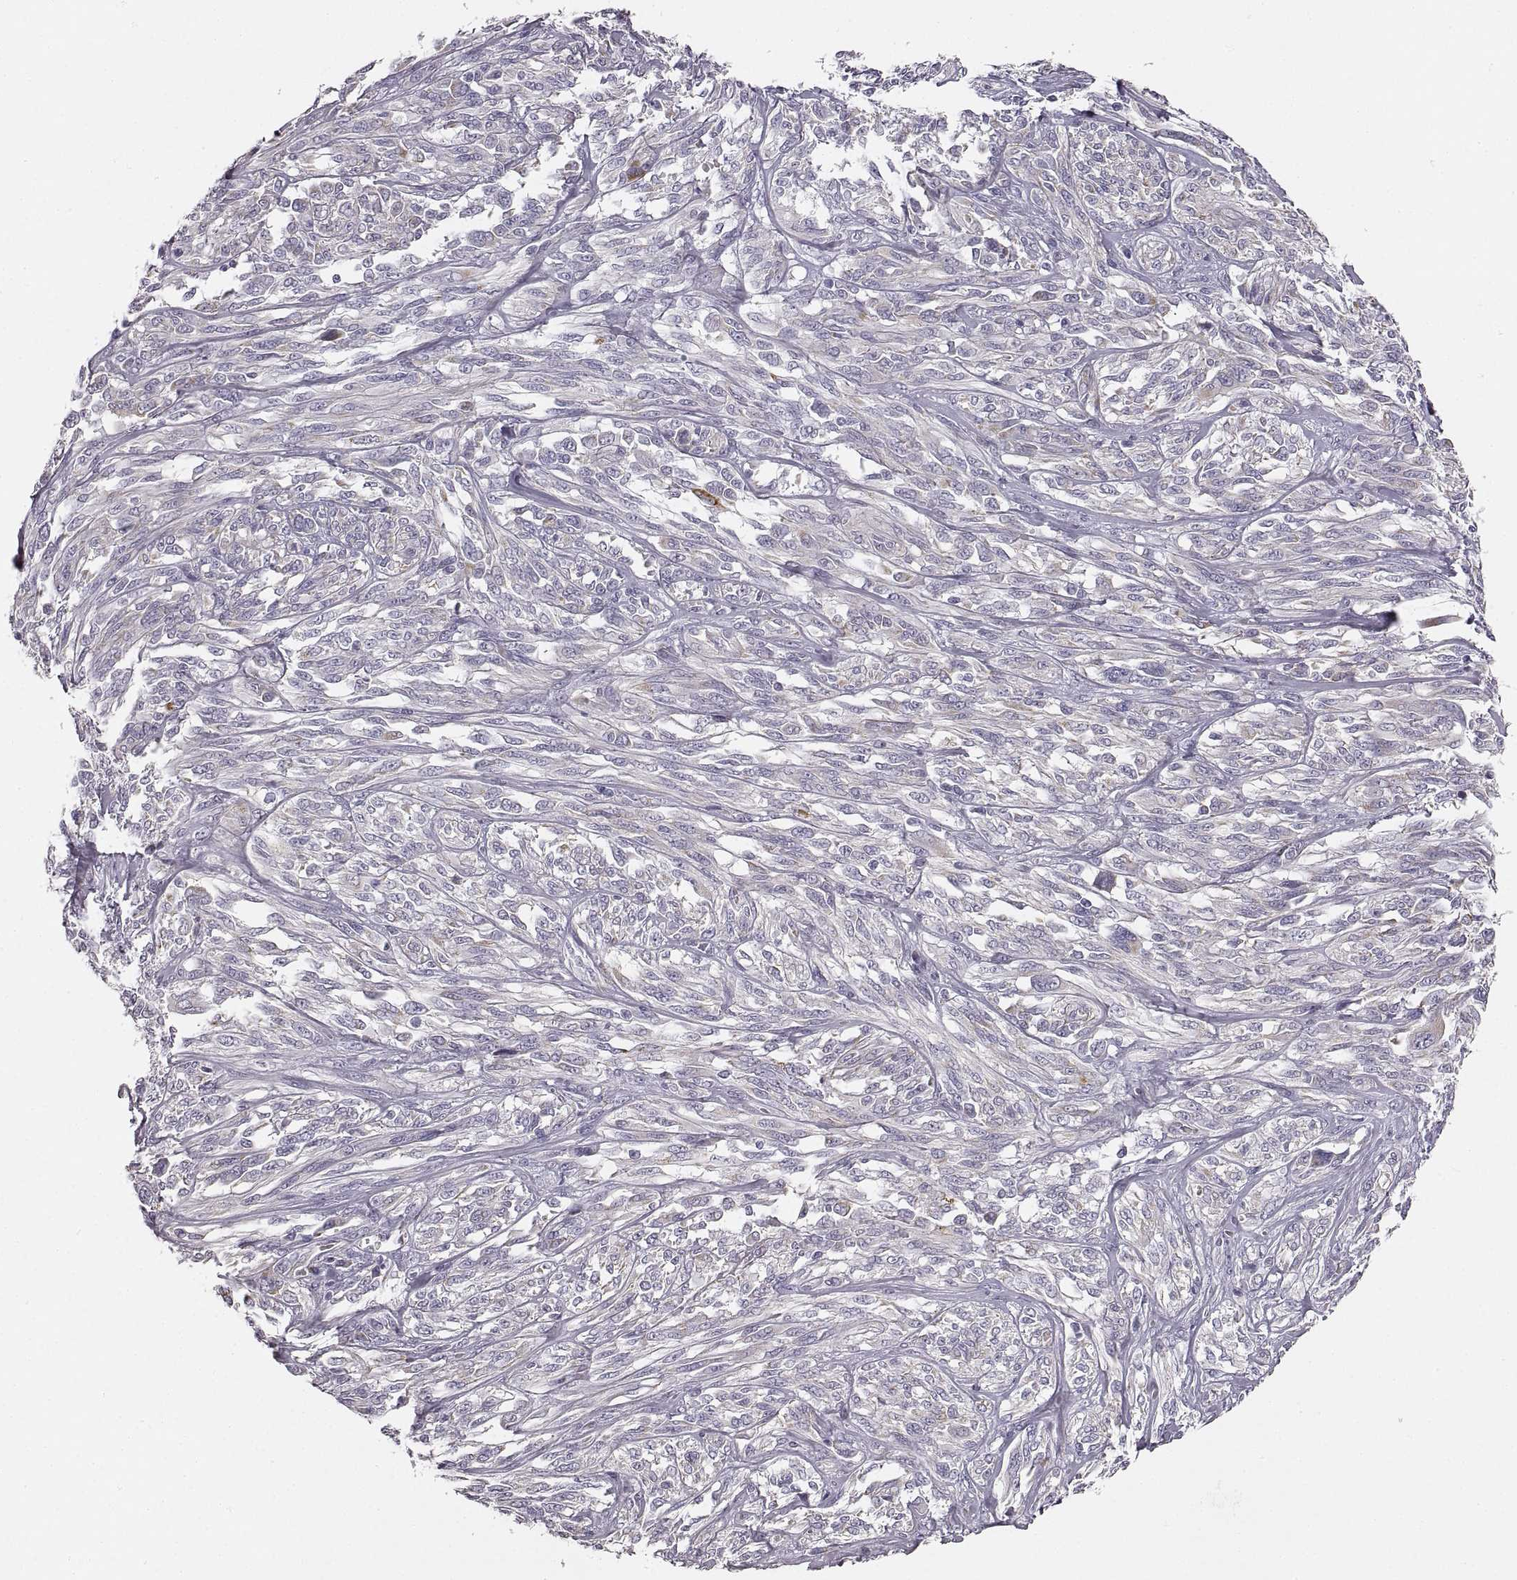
{"staining": {"intensity": "negative", "quantity": "none", "location": "none"}, "tissue": "melanoma", "cell_type": "Tumor cells", "image_type": "cancer", "snomed": [{"axis": "morphology", "description": "Malignant melanoma, NOS"}, {"axis": "topography", "description": "Skin"}], "caption": "Immunohistochemistry (IHC) histopathology image of neoplastic tissue: malignant melanoma stained with DAB (3,3'-diaminobenzidine) shows no significant protein expression in tumor cells.", "gene": "RDH13", "patient": {"sex": "female", "age": 91}}